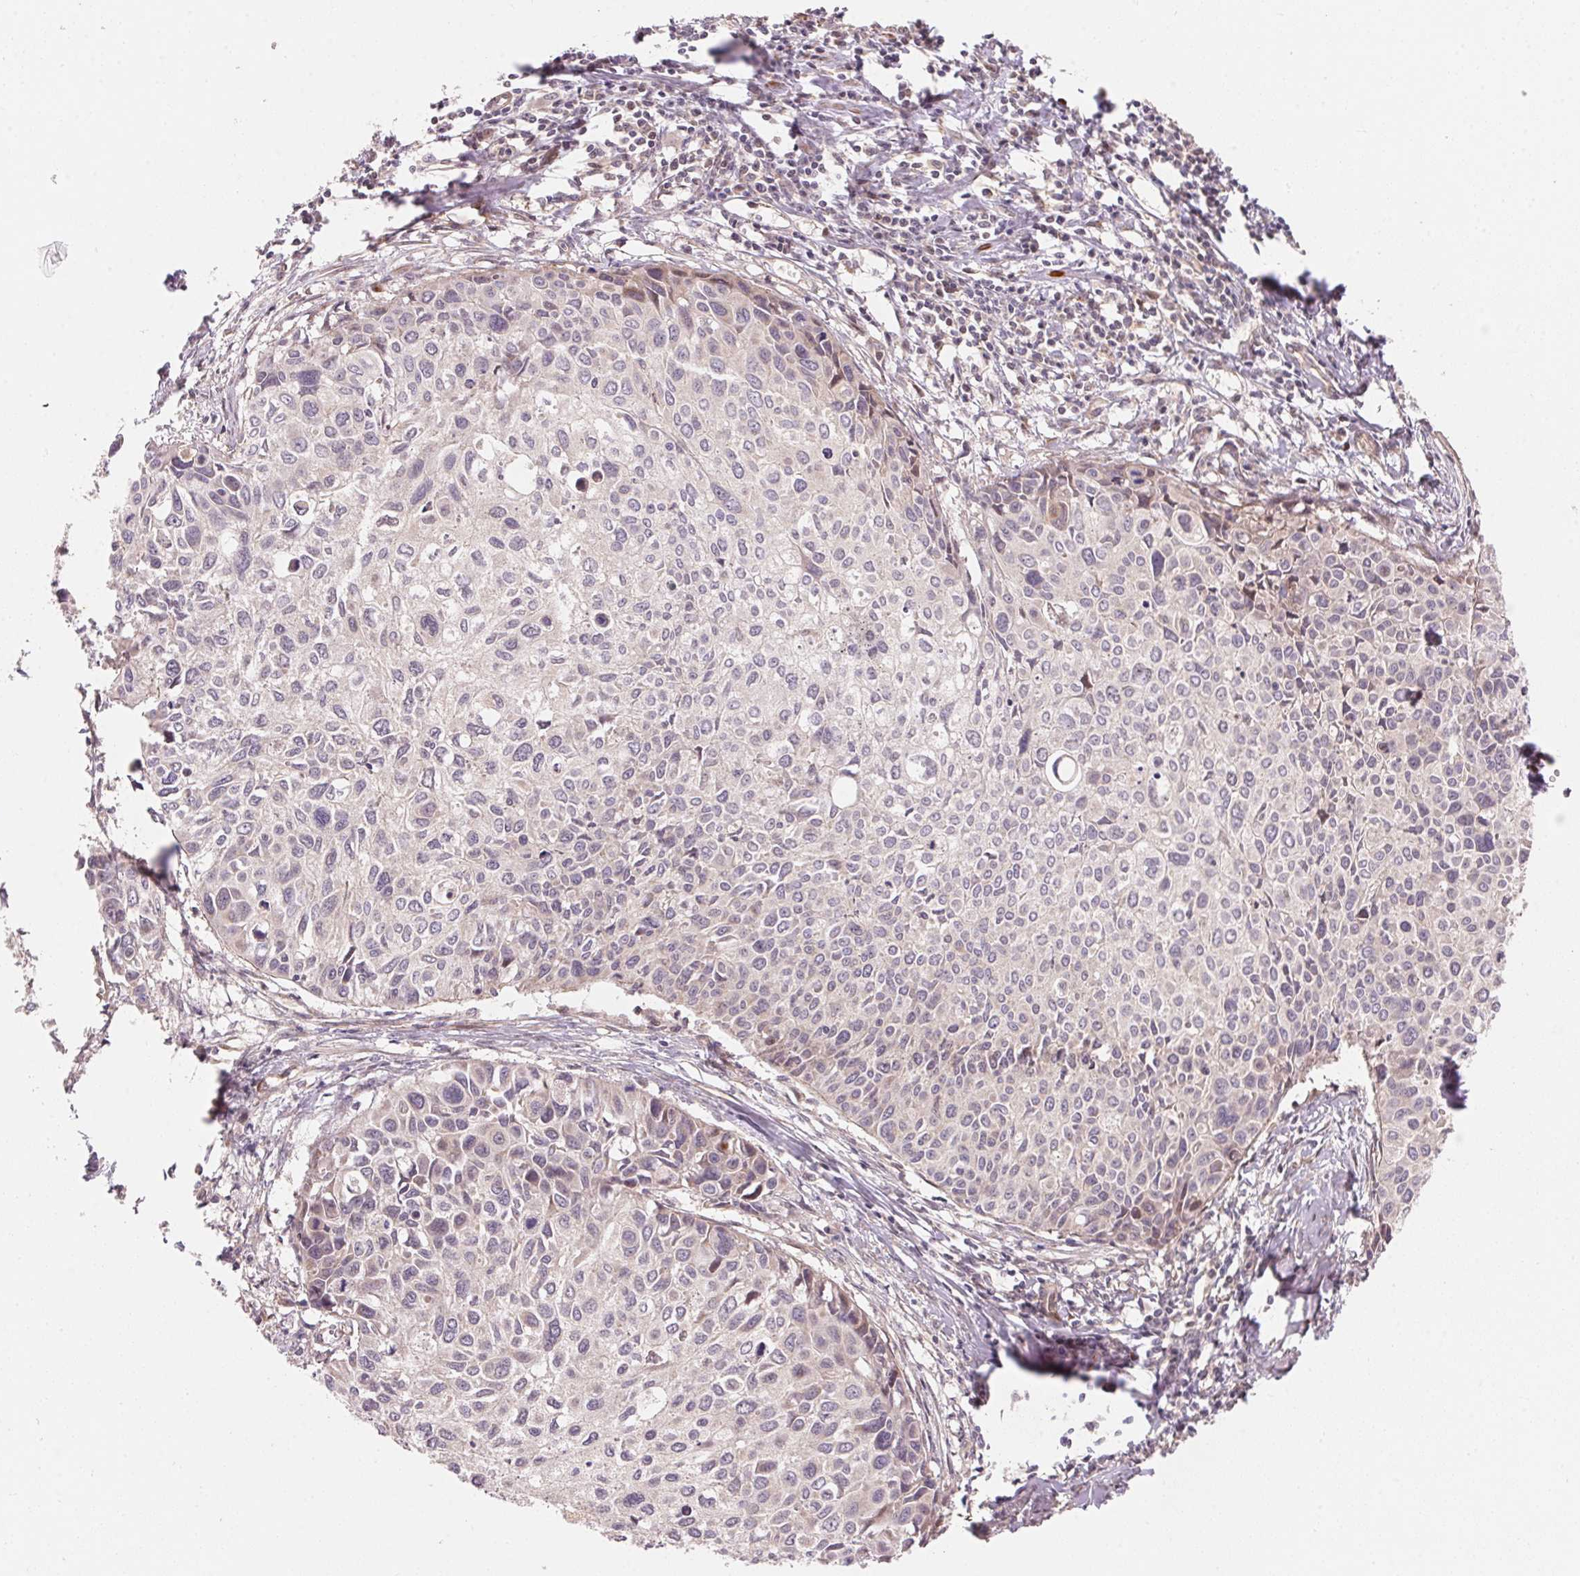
{"staining": {"intensity": "negative", "quantity": "none", "location": "none"}, "tissue": "cervical cancer", "cell_type": "Tumor cells", "image_type": "cancer", "snomed": [{"axis": "morphology", "description": "Squamous cell carcinoma, NOS"}, {"axis": "topography", "description": "Cervix"}], "caption": "A photomicrograph of human cervical cancer (squamous cell carcinoma) is negative for staining in tumor cells.", "gene": "TNIP2", "patient": {"sex": "female", "age": 50}}